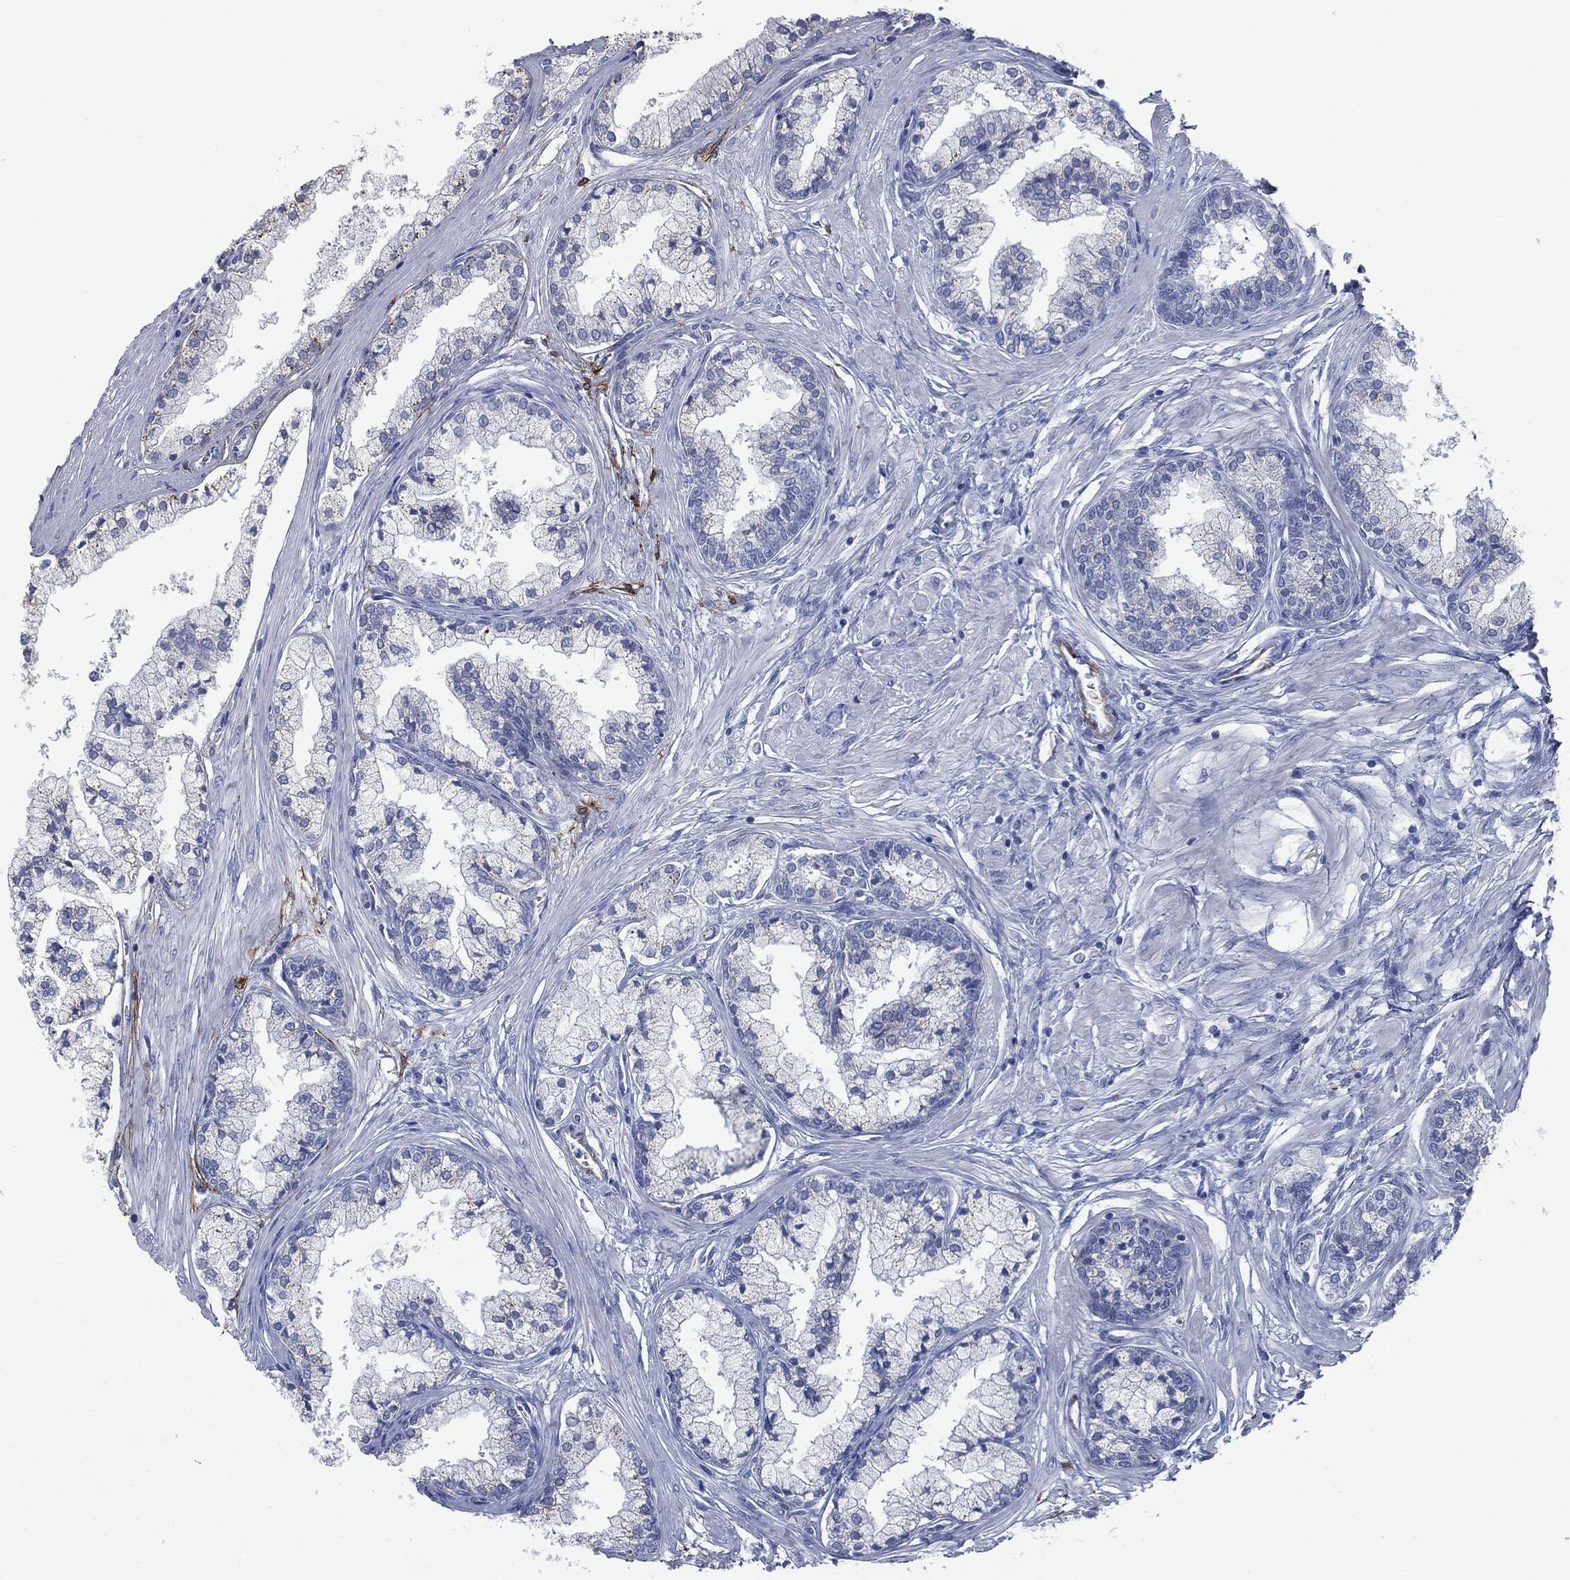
{"staining": {"intensity": "negative", "quantity": "none", "location": "none"}, "tissue": "prostate cancer", "cell_type": "Tumor cells", "image_type": "cancer", "snomed": [{"axis": "morphology", "description": "Adenocarcinoma, High grade"}, {"axis": "topography", "description": "Prostate"}], "caption": "High-grade adenocarcinoma (prostate) was stained to show a protein in brown. There is no significant positivity in tumor cells.", "gene": "CAV3", "patient": {"sex": "male", "age": 66}}